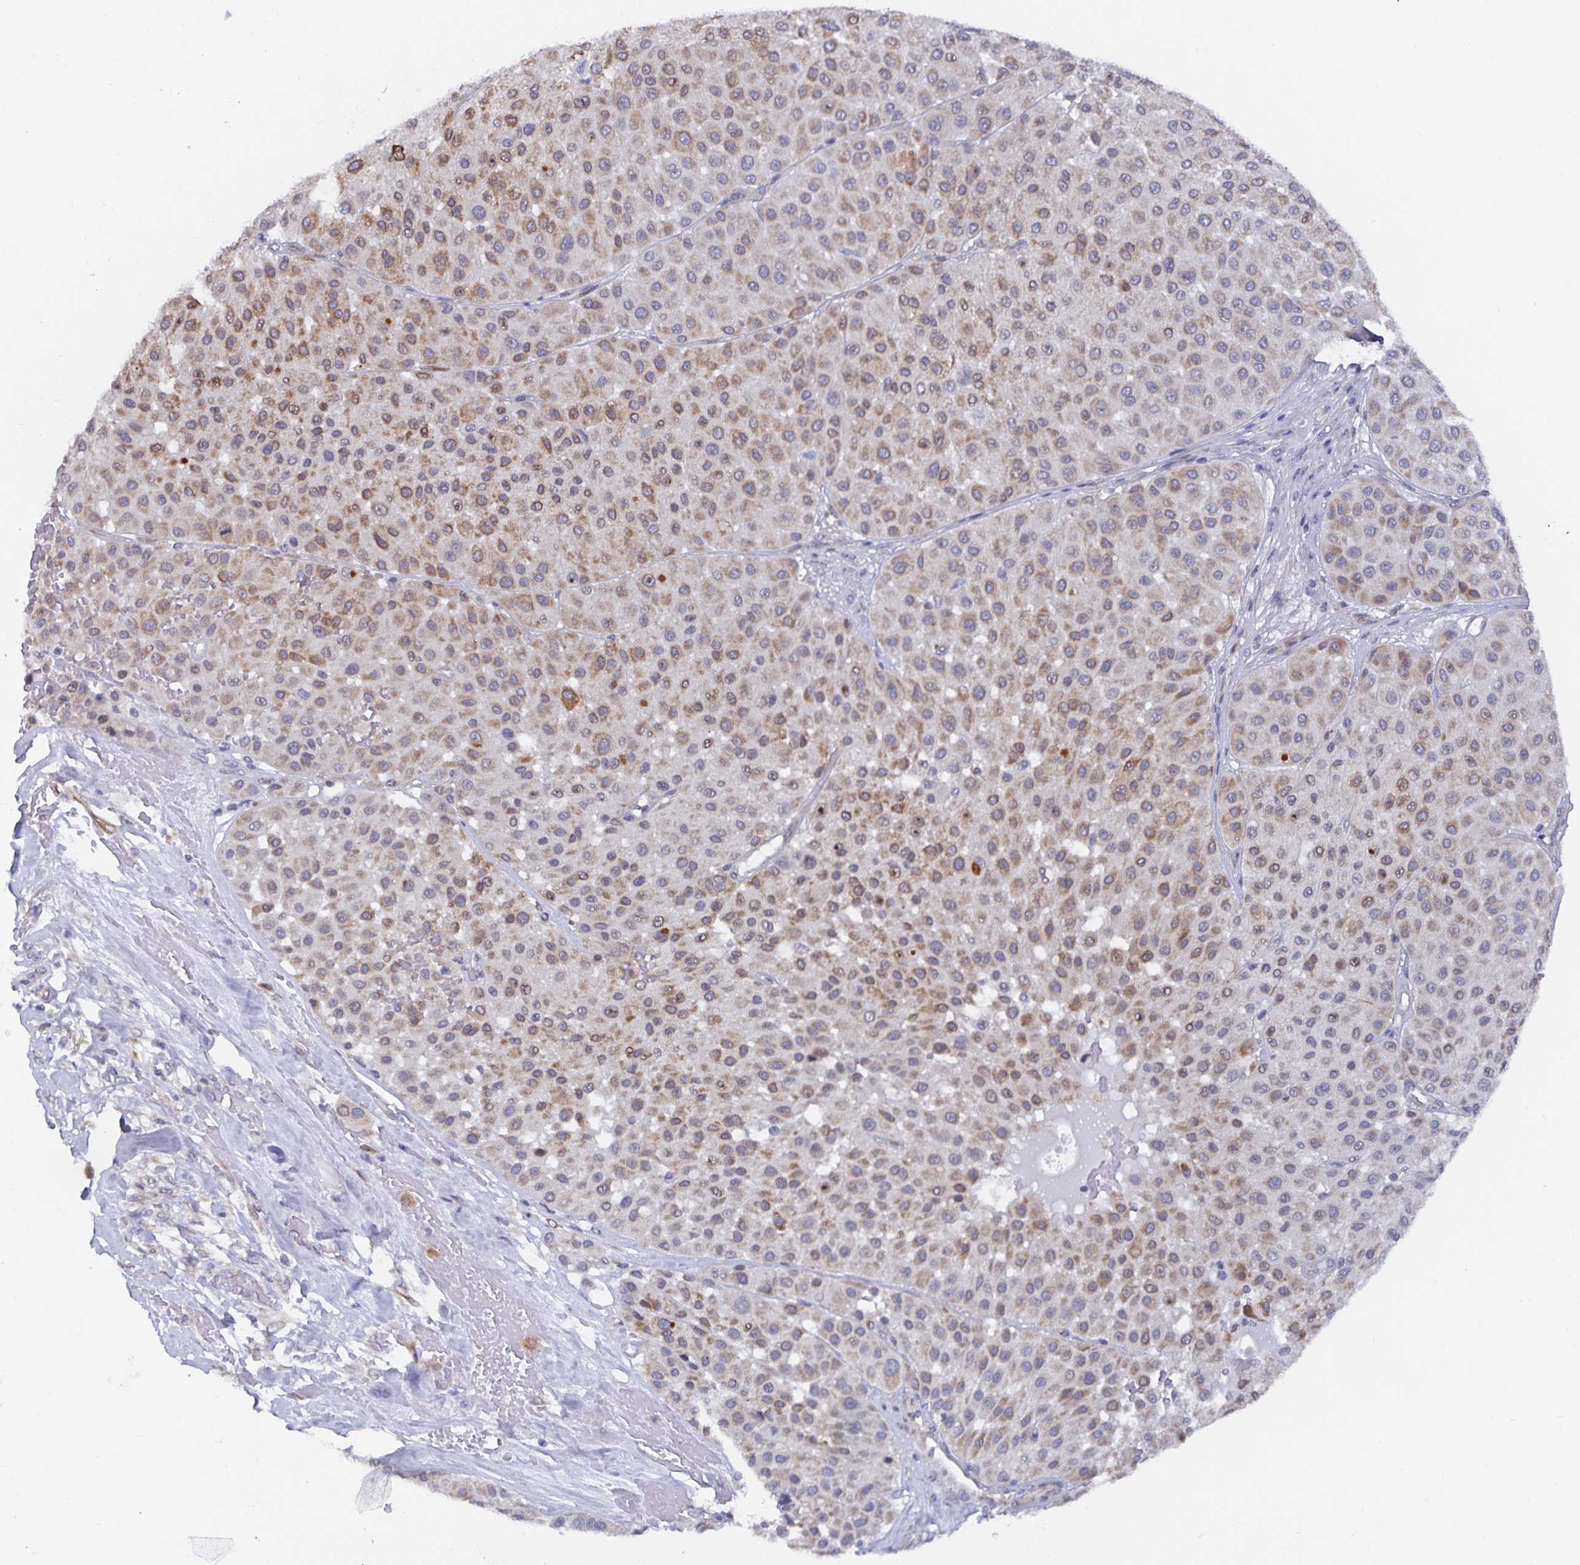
{"staining": {"intensity": "moderate", "quantity": "25%-75%", "location": "cytoplasmic/membranous"}, "tissue": "melanoma", "cell_type": "Tumor cells", "image_type": "cancer", "snomed": [{"axis": "morphology", "description": "Malignant melanoma, Metastatic site"}, {"axis": "topography", "description": "Smooth muscle"}], "caption": "Melanoma stained with DAB (3,3'-diaminobenzidine) immunohistochemistry (IHC) displays medium levels of moderate cytoplasmic/membranous positivity in approximately 25%-75% of tumor cells.", "gene": "ZIK1", "patient": {"sex": "male", "age": 41}}